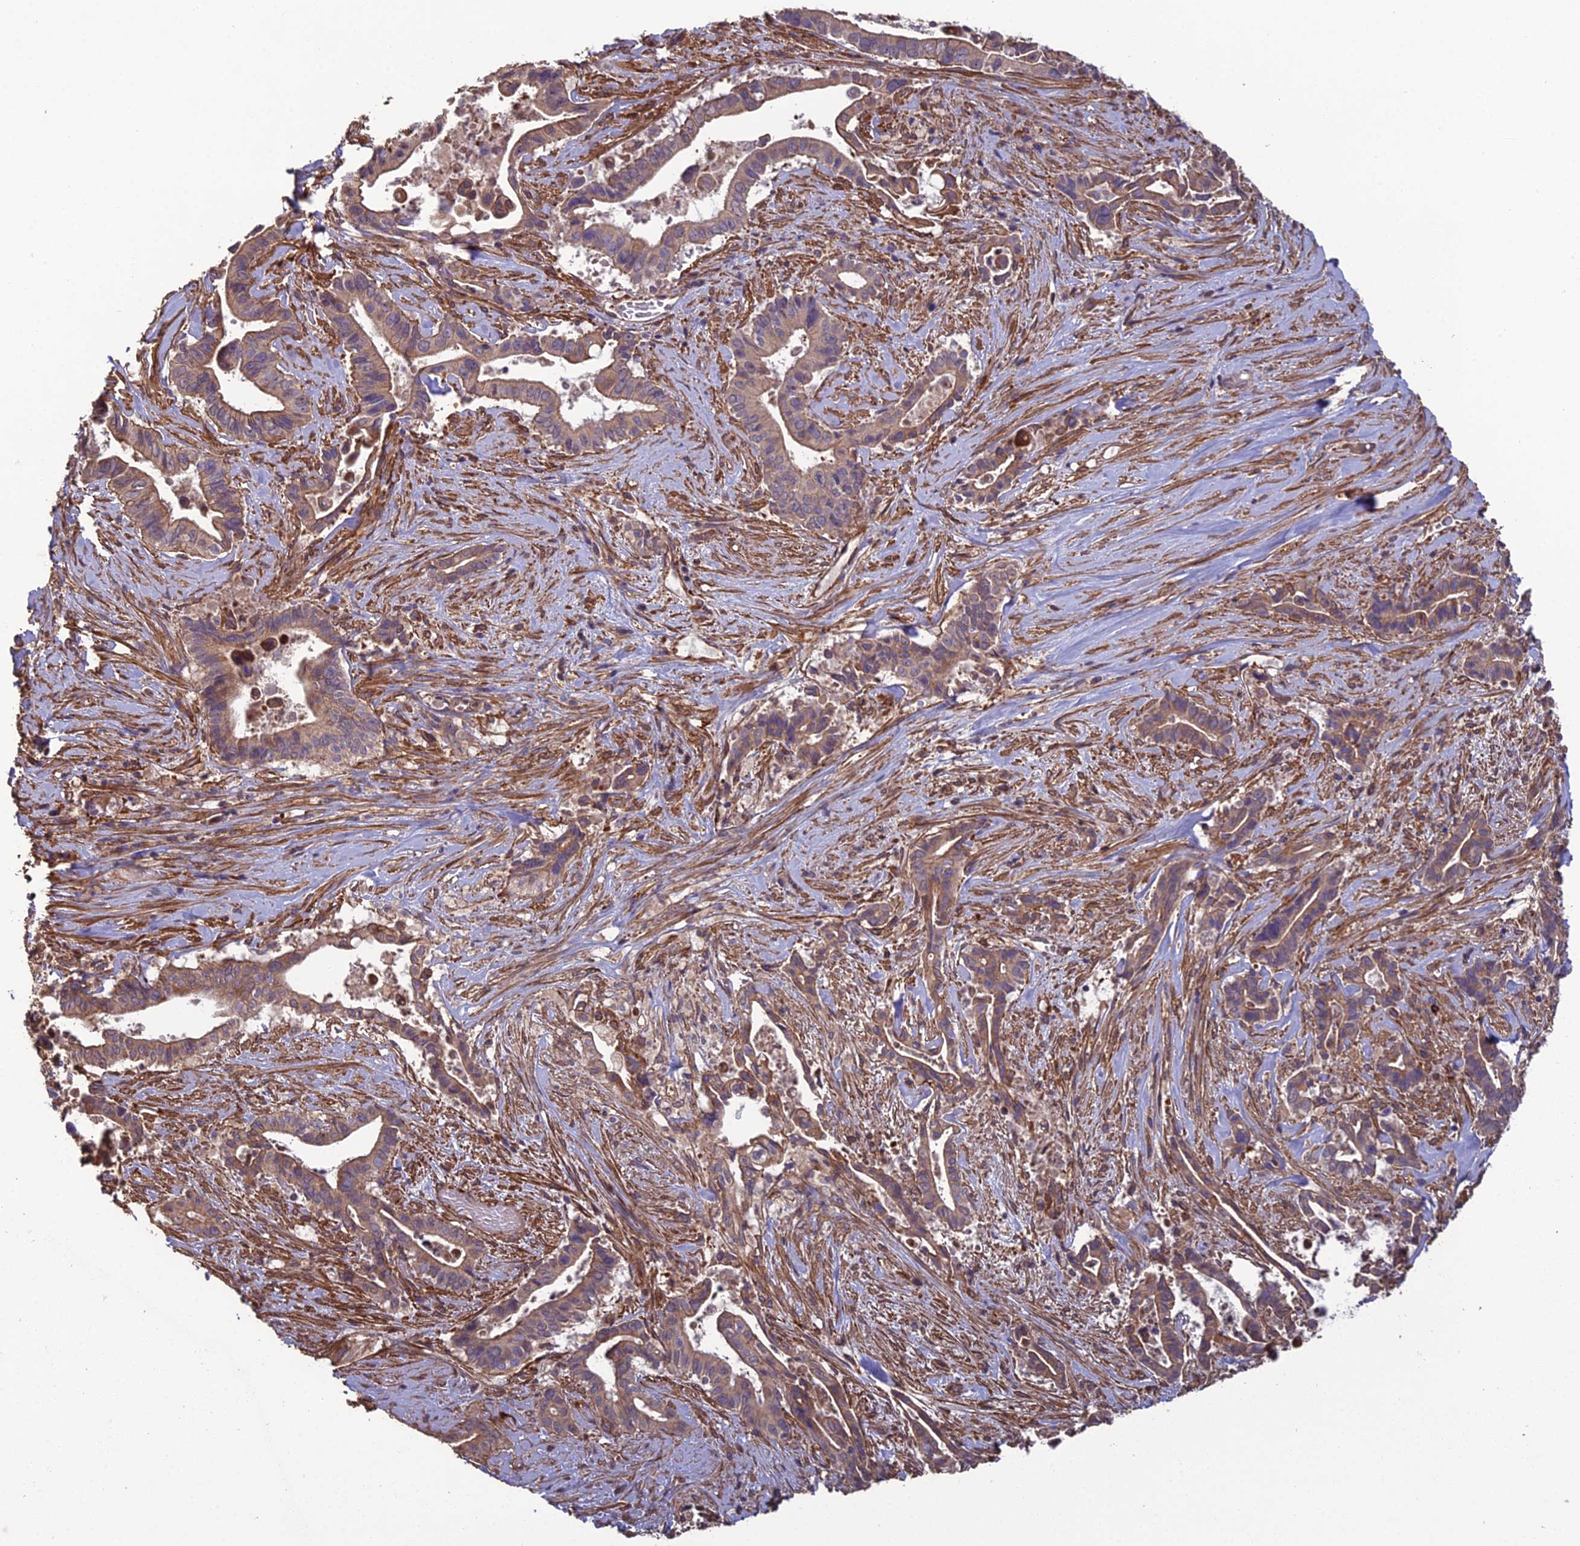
{"staining": {"intensity": "weak", "quantity": ">75%", "location": "cytoplasmic/membranous"}, "tissue": "pancreatic cancer", "cell_type": "Tumor cells", "image_type": "cancer", "snomed": [{"axis": "morphology", "description": "Adenocarcinoma, NOS"}, {"axis": "topography", "description": "Pancreas"}], "caption": "Immunohistochemical staining of adenocarcinoma (pancreatic) shows weak cytoplasmic/membranous protein staining in approximately >75% of tumor cells. (DAB (3,3'-diaminobenzidine) IHC with brightfield microscopy, high magnification).", "gene": "ATP6V0A2", "patient": {"sex": "female", "age": 77}}